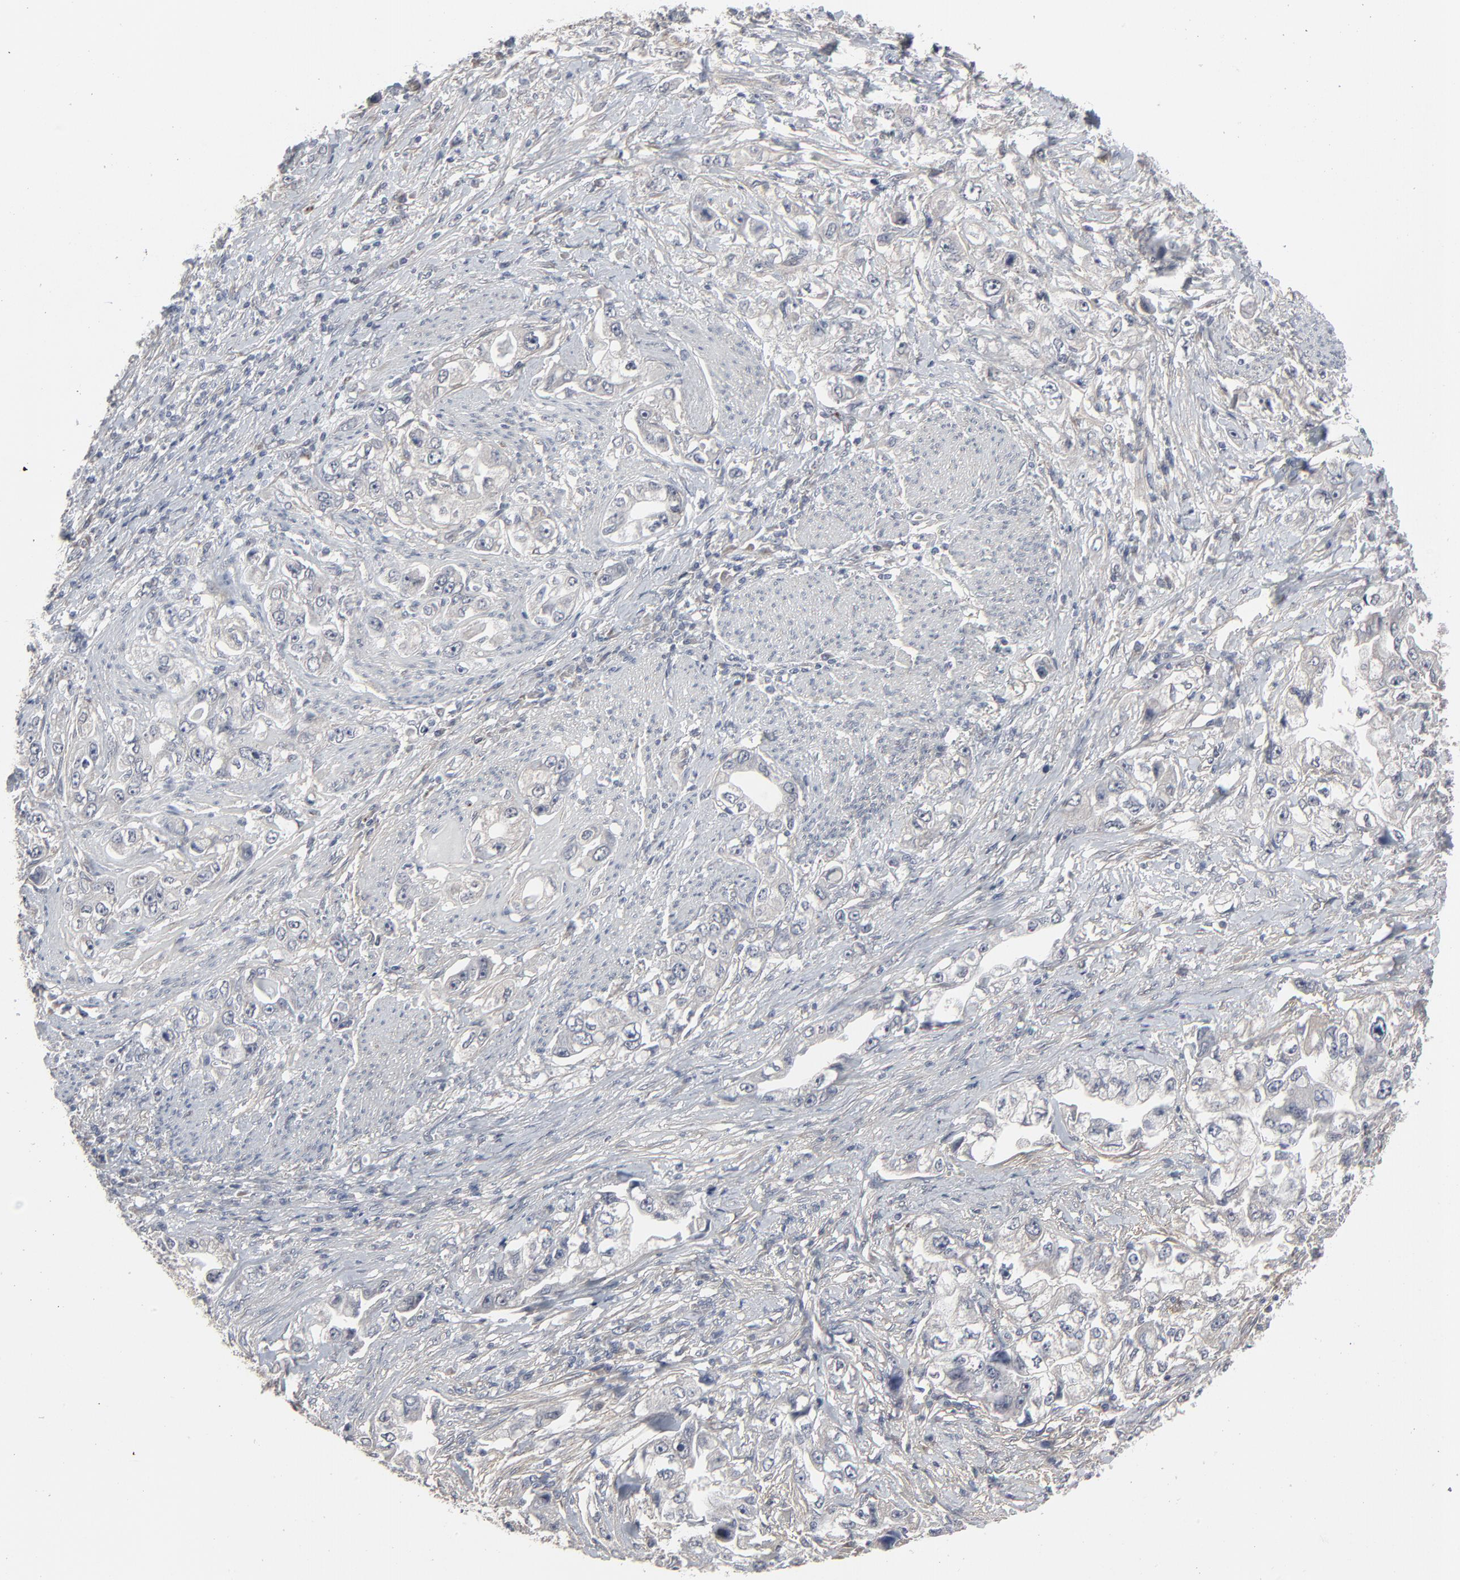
{"staining": {"intensity": "negative", "quantity": "none", "location": "none"}, "tissue": "stomach cancer", "cell_type": "Tumor cells", "image_type": "cancer", "snomed": [{"axis": "morphology", "description": "Adenocarcinoma, NOS"}, {"axis": "topography", "description": "Stomach, lower"}], "caption": "The micrograph demonstrates no significant positivity in tumor cells of stomach cancer (adenocarcinoma).", "gene": "JAM3", "patient": {"sex": "female", "age": 93}}